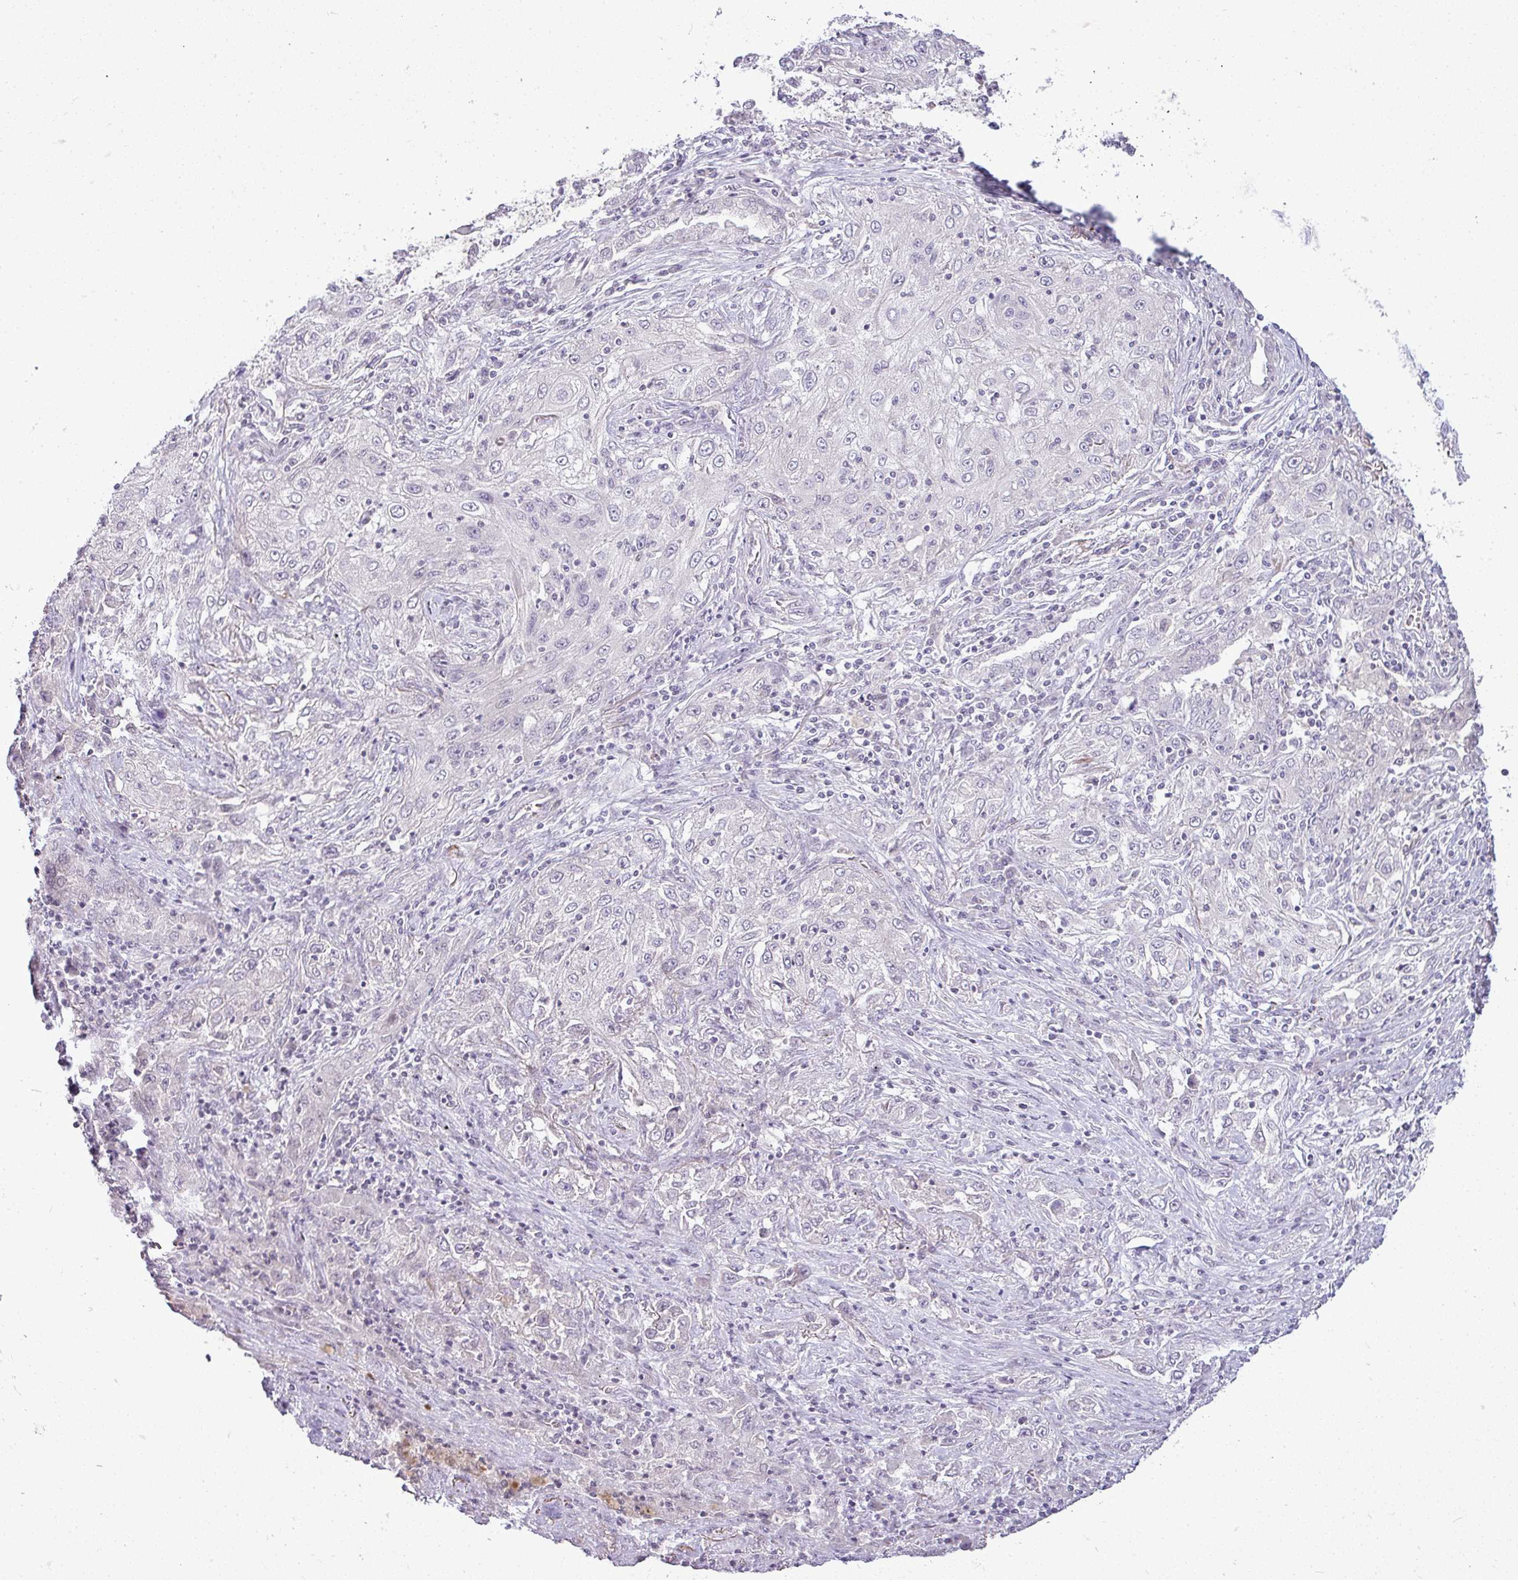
{"staining": {"intensity": "negative", "quantity": "none", "location": "none"}, "tissue": "lung cancer", "cell_type": "Tumor cells", "image_type": "cancer", "snomed": [{"axis": "morphology", "description": "Squamous cell carcinoma, NOS"}, {"axis": "topography", "description": "Lung"}], "caption": "Immunohistochemical staining of human lung cancer demonstrates no significant expression in tumor cells.", "gene": "APOM", "patient": {"sex": "female", "age": 69}}